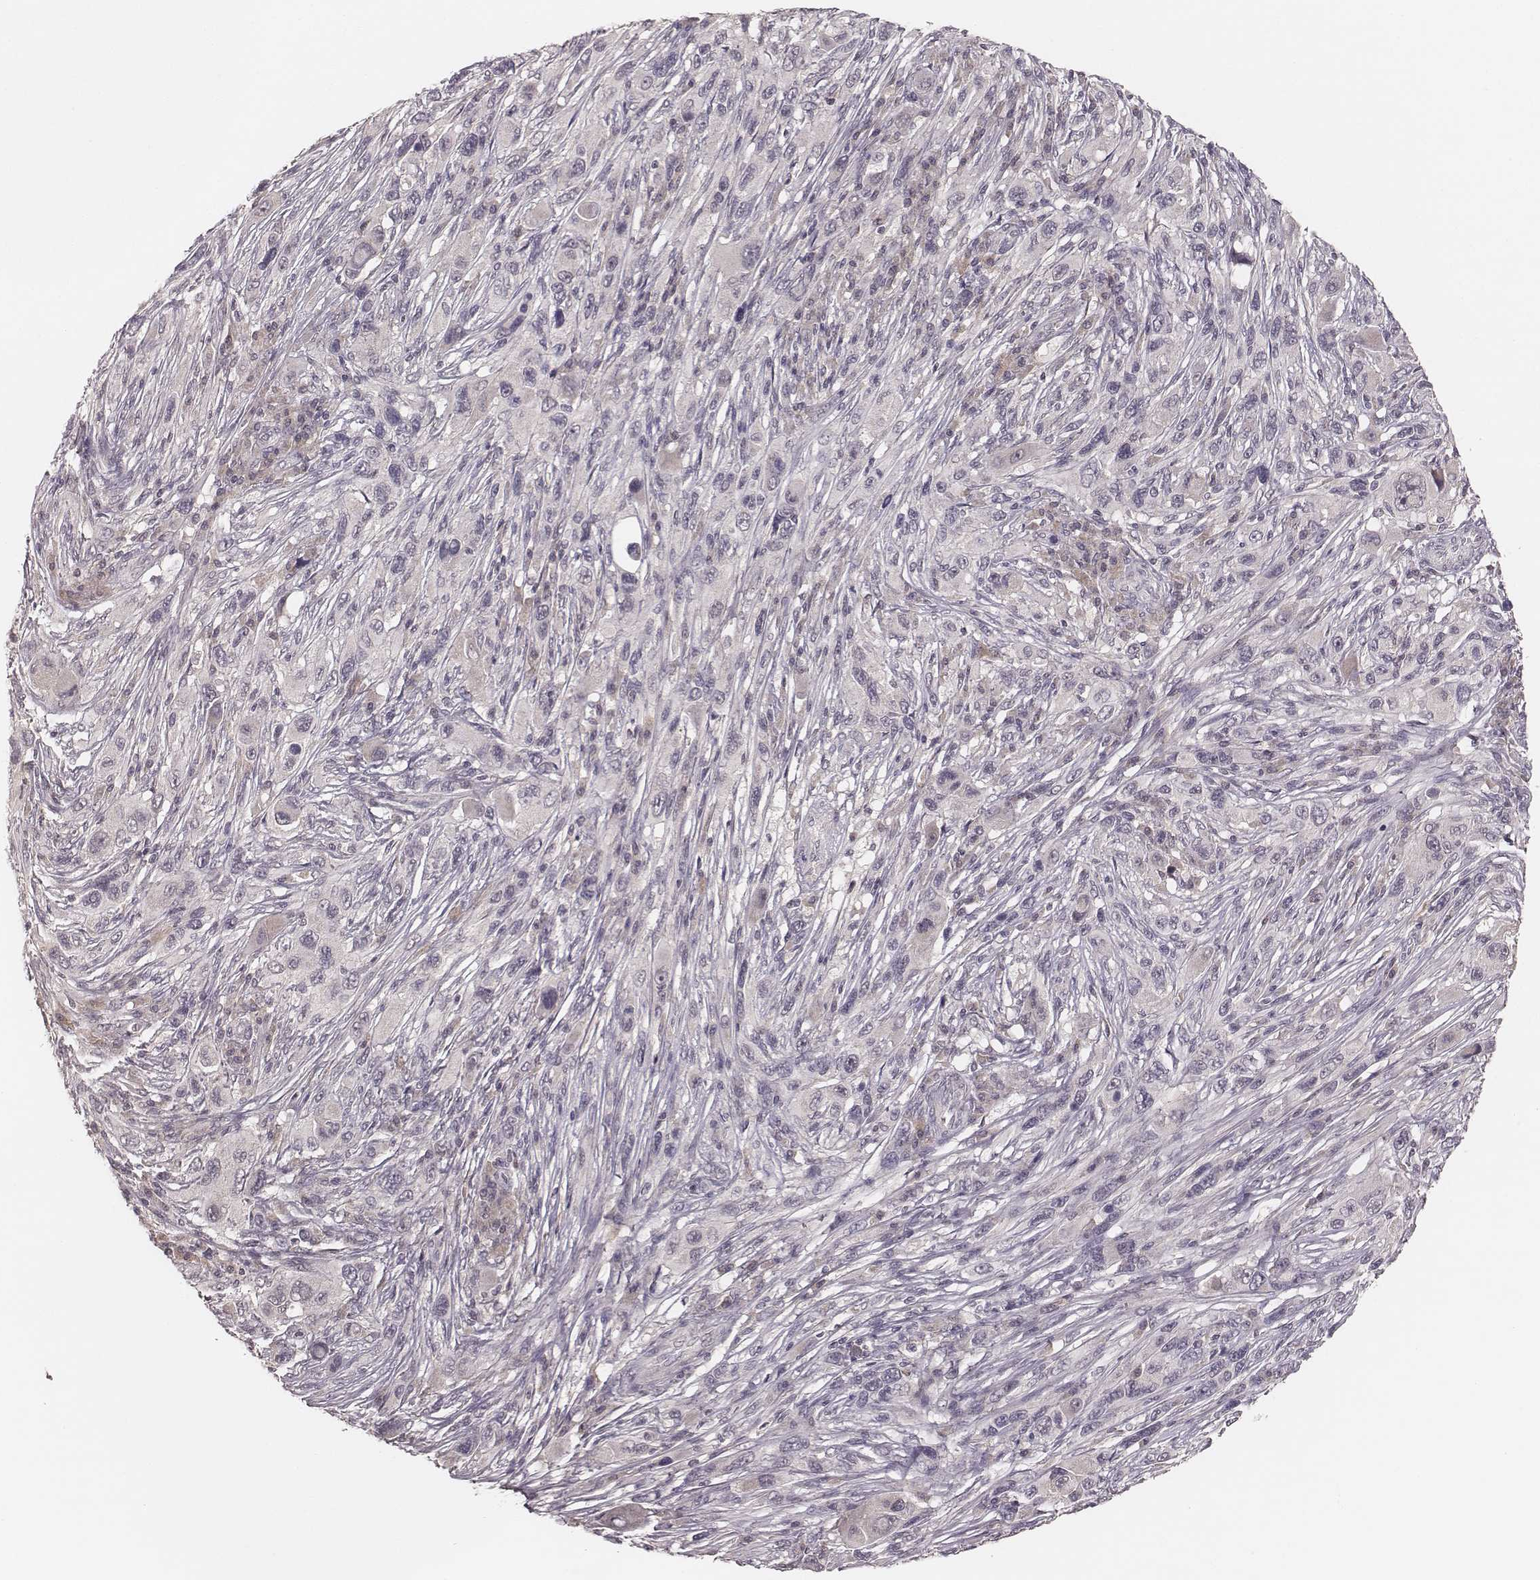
{"staining": {"intensity": "negative", "quantity": "none", "location": "none"}, "tissue": "melanoma", "cell_type": "Tumor cells", "image_type": "cancer", "snomed": [{"axis": "morphology", "description": "Malignant melanoma, NOS"}, {"axis": "topography", "description": "Skin"}], "caption": "This is an IHC micrograph of human melanoma. There is no staining in tumor cells.", "gene": "LY6K", "patient": {"sex": "male", "age": 53}}